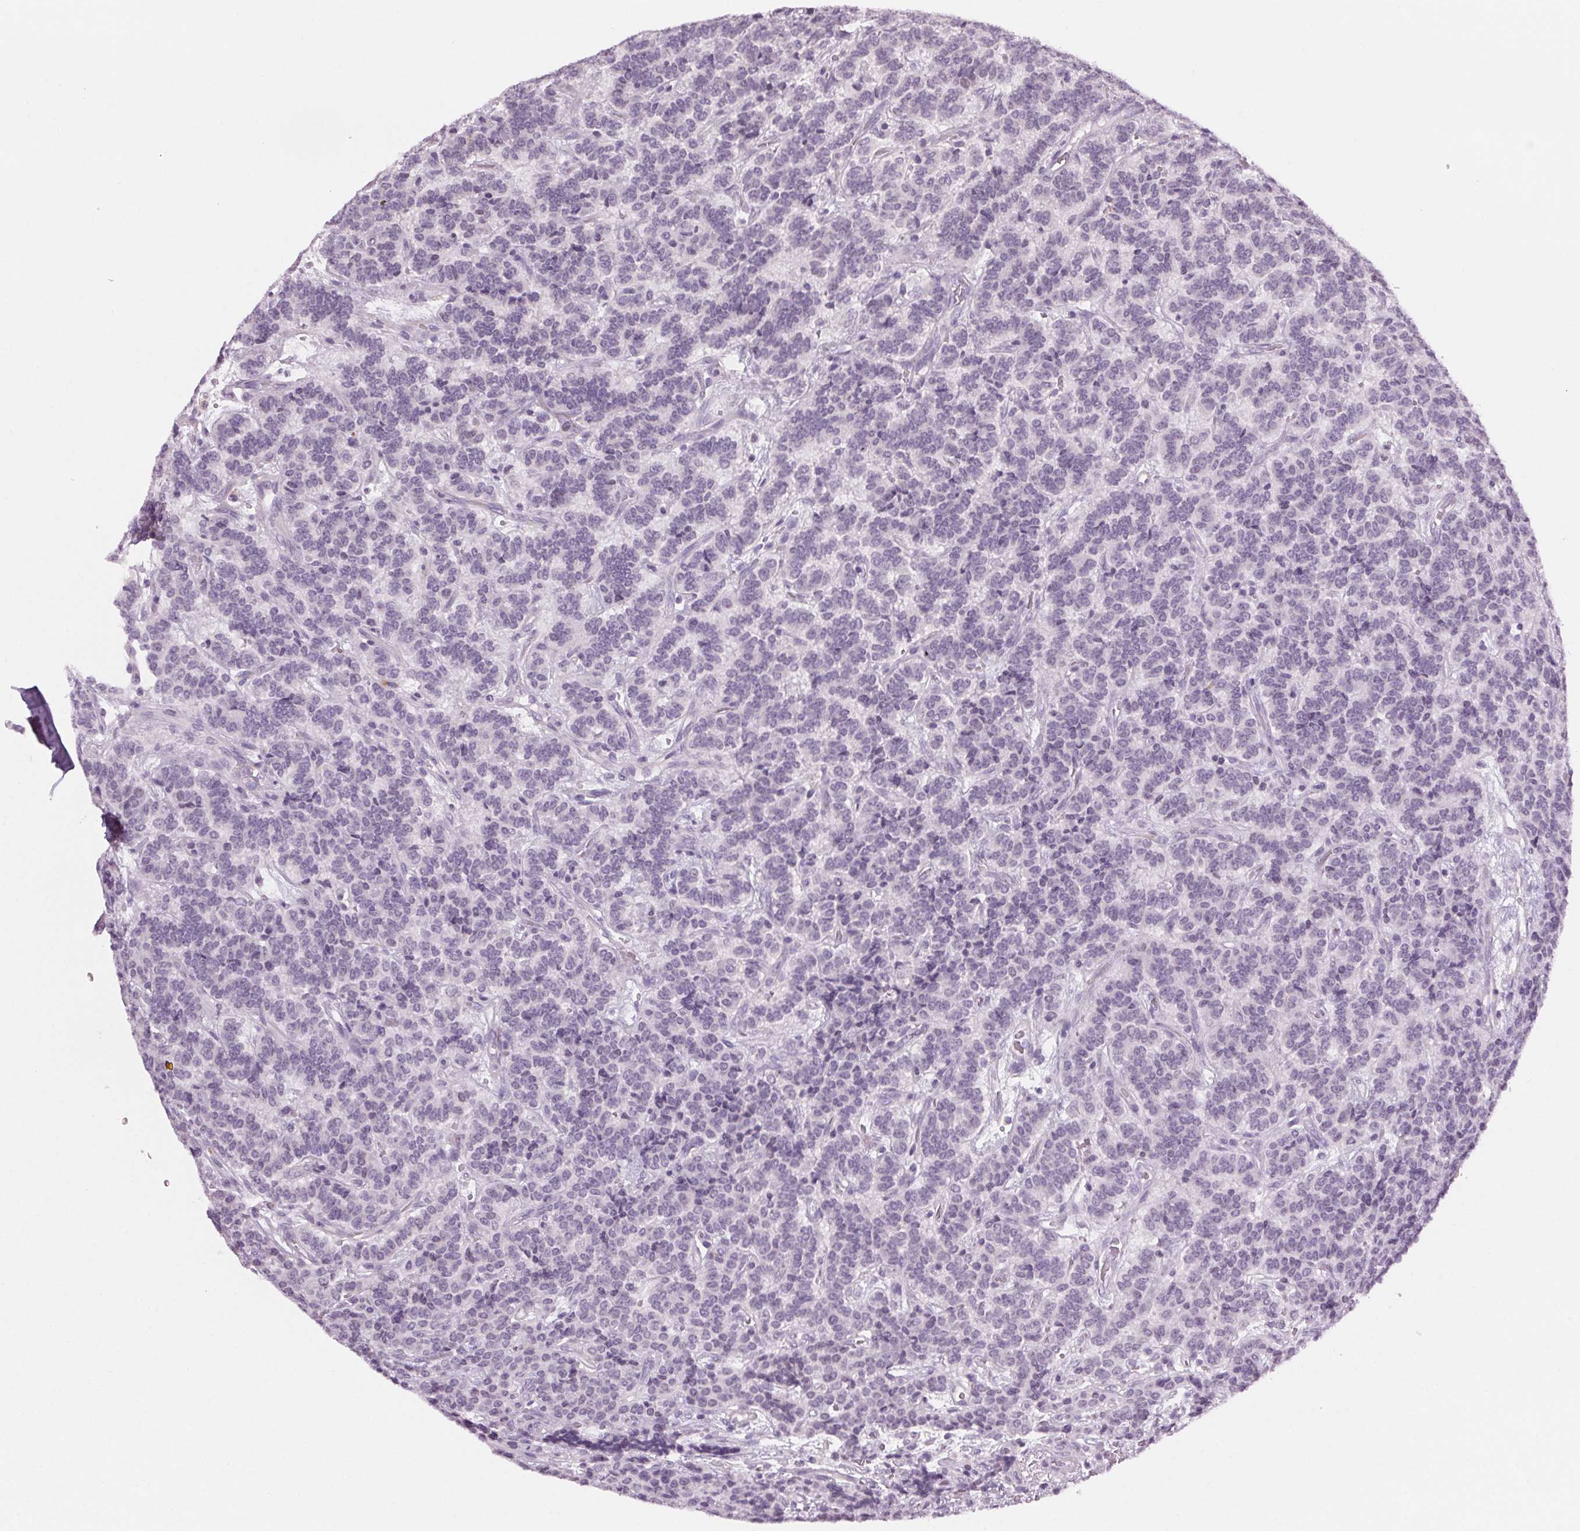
{"staining": {"intensity": "negative", "quantity": "none", "location": "none"}, "tissue": "carcinoid", "cell_type": "Tumor cells", "image_type": "cancer", "snomed": [{"axis": "morphology", "description": "Carcinoid, malignant, NOS"}, {"axis": "topography", "description": "Pancreas"}], "caption": "DAB immunohistochemical staining of human carcinoid demonstrates no significant expression in tumor cells.", "gene": "MPO", "patient": {"sex": "male", "age": 36}}